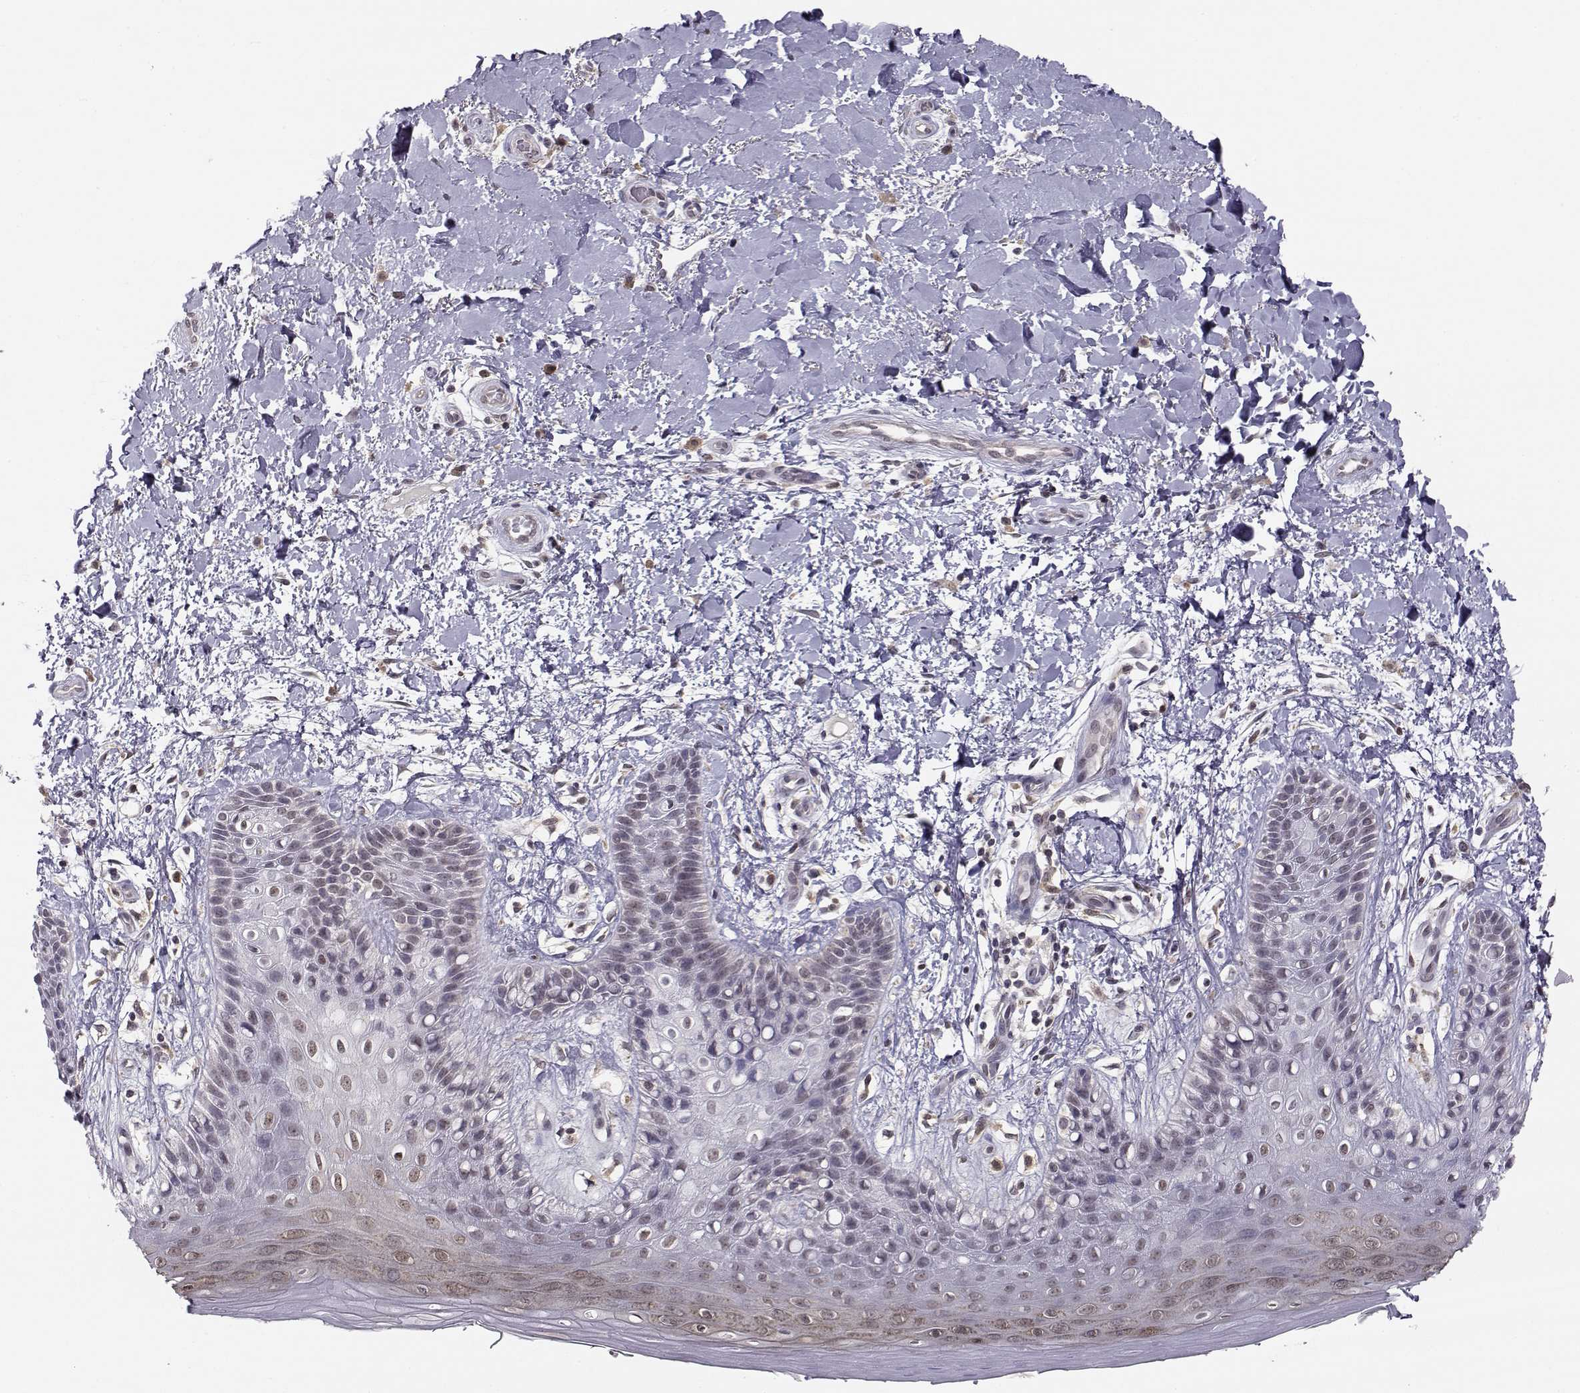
{"staining": {"intensity": "weak", "quantity": "25%-75%", "location": "nuclear"}, "tissue": "skin", "cell_type": "Epidermal cells", "image_type": "normal", "snomed": [{"axis": "morphology", "description": "Normal tissue, NOS"}, {"axis": "topography", "description": "Anal"}], "caption": "Immunohistochemistry (IHC) image of unremarkable skin: human skin stained using immunohistochemistry (IHC) demonstrates low levels of weak protein expression localized specifically in the nuclear of epidermal cells, appearing as a nuclear brown color.", "gene": "KIF13B", "patient": {"sex": "male", "age": 36}}